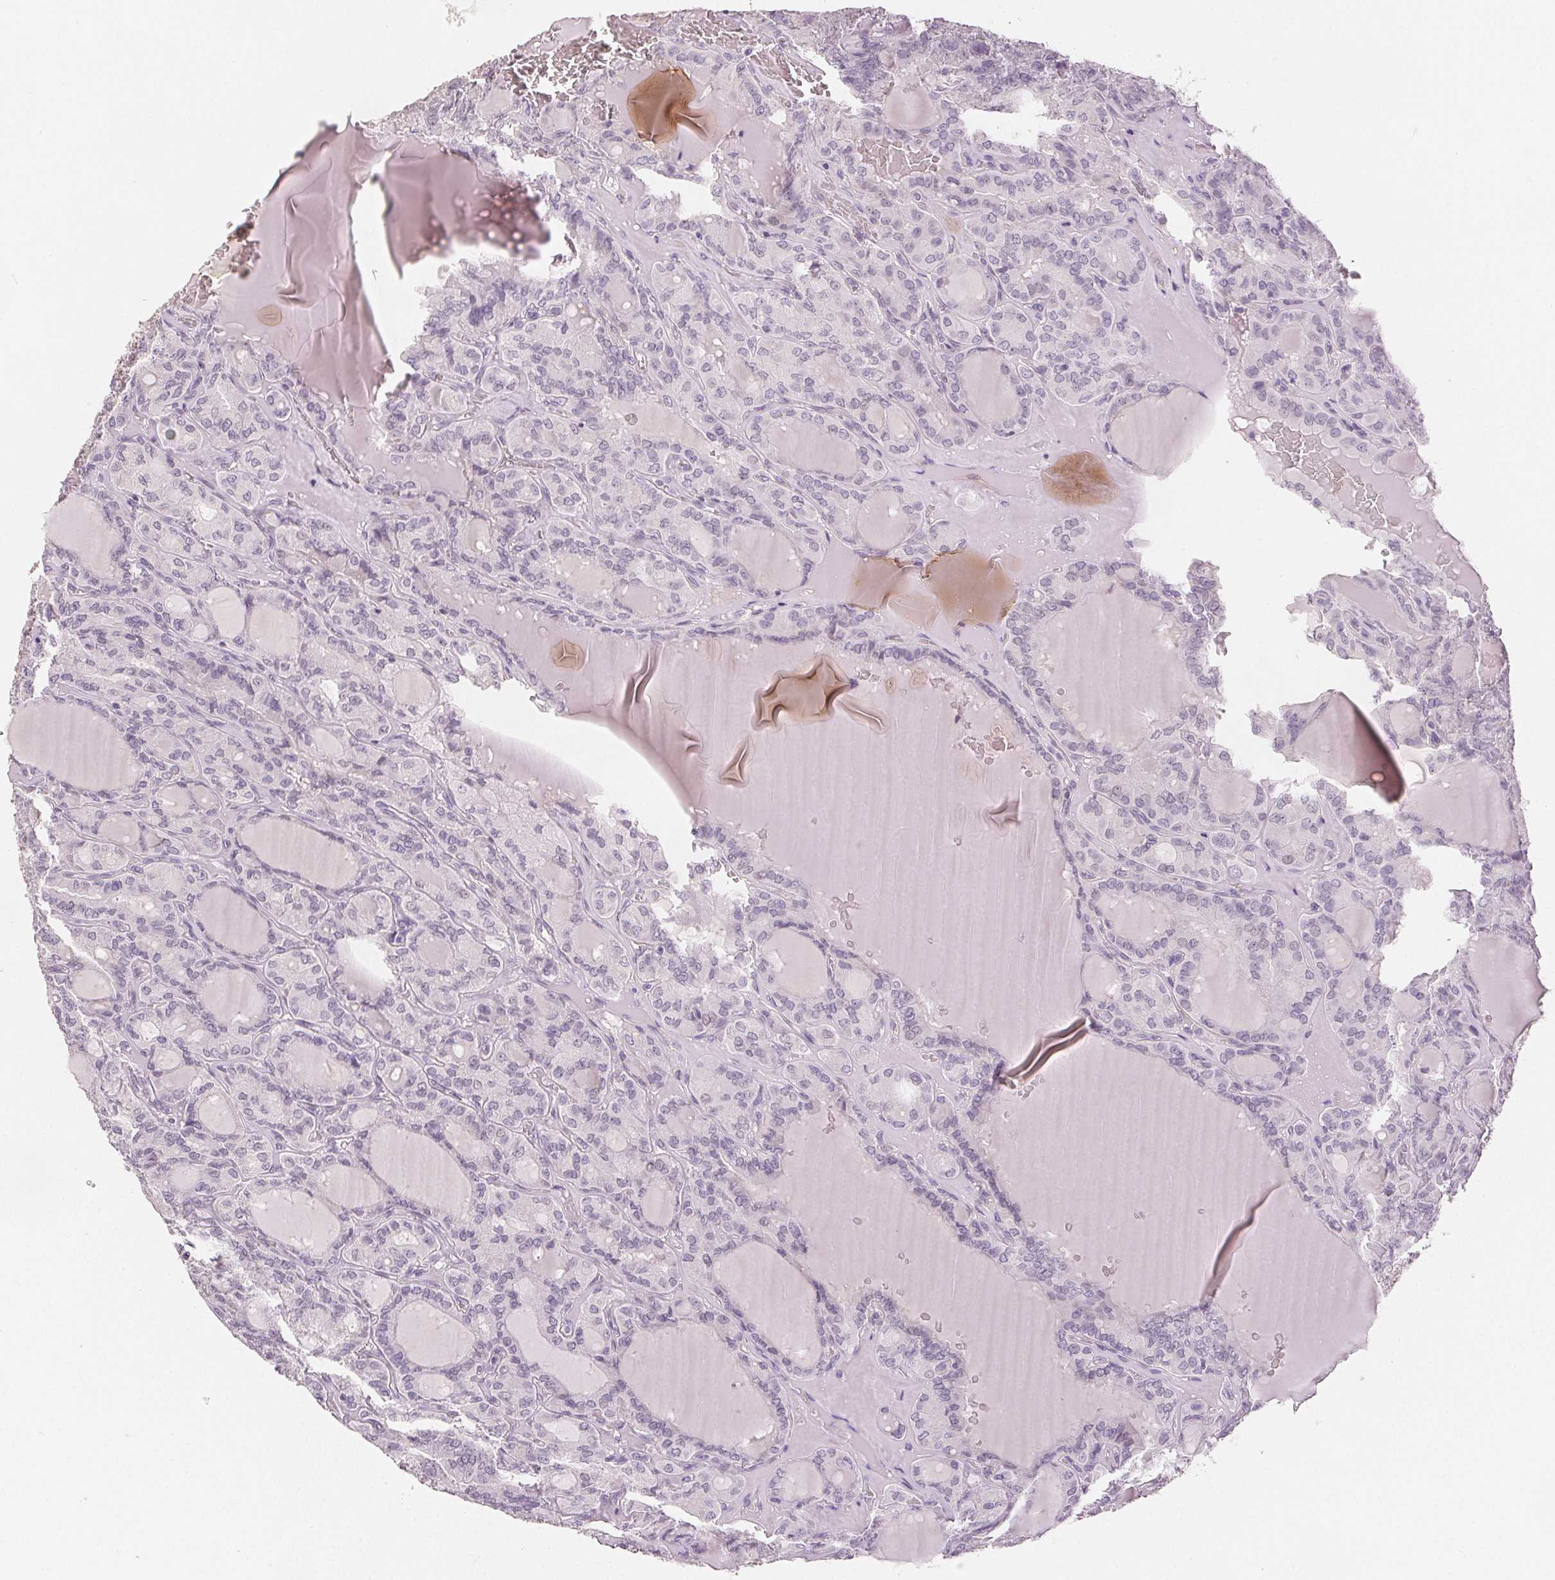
{"staining": {"intensity": "negative", "quantity": "none", "location": "none"}, "tissue": "thyroid cancer", "cell_type": "Tumor cells", "image_type": "cancer", "snomed": [{"axis": "morphology", "description": "Papillary adenocarcinoma, NOS"}, {"axis": "topography", "description": "Thyroid gland"}], "caption": "A photomicrograph of human thyroid papillary adenocarcinoma is negative for staining in tumor cells.", "gene": "SLC27A5", "patient": {"sex": "male", "age": 87}}